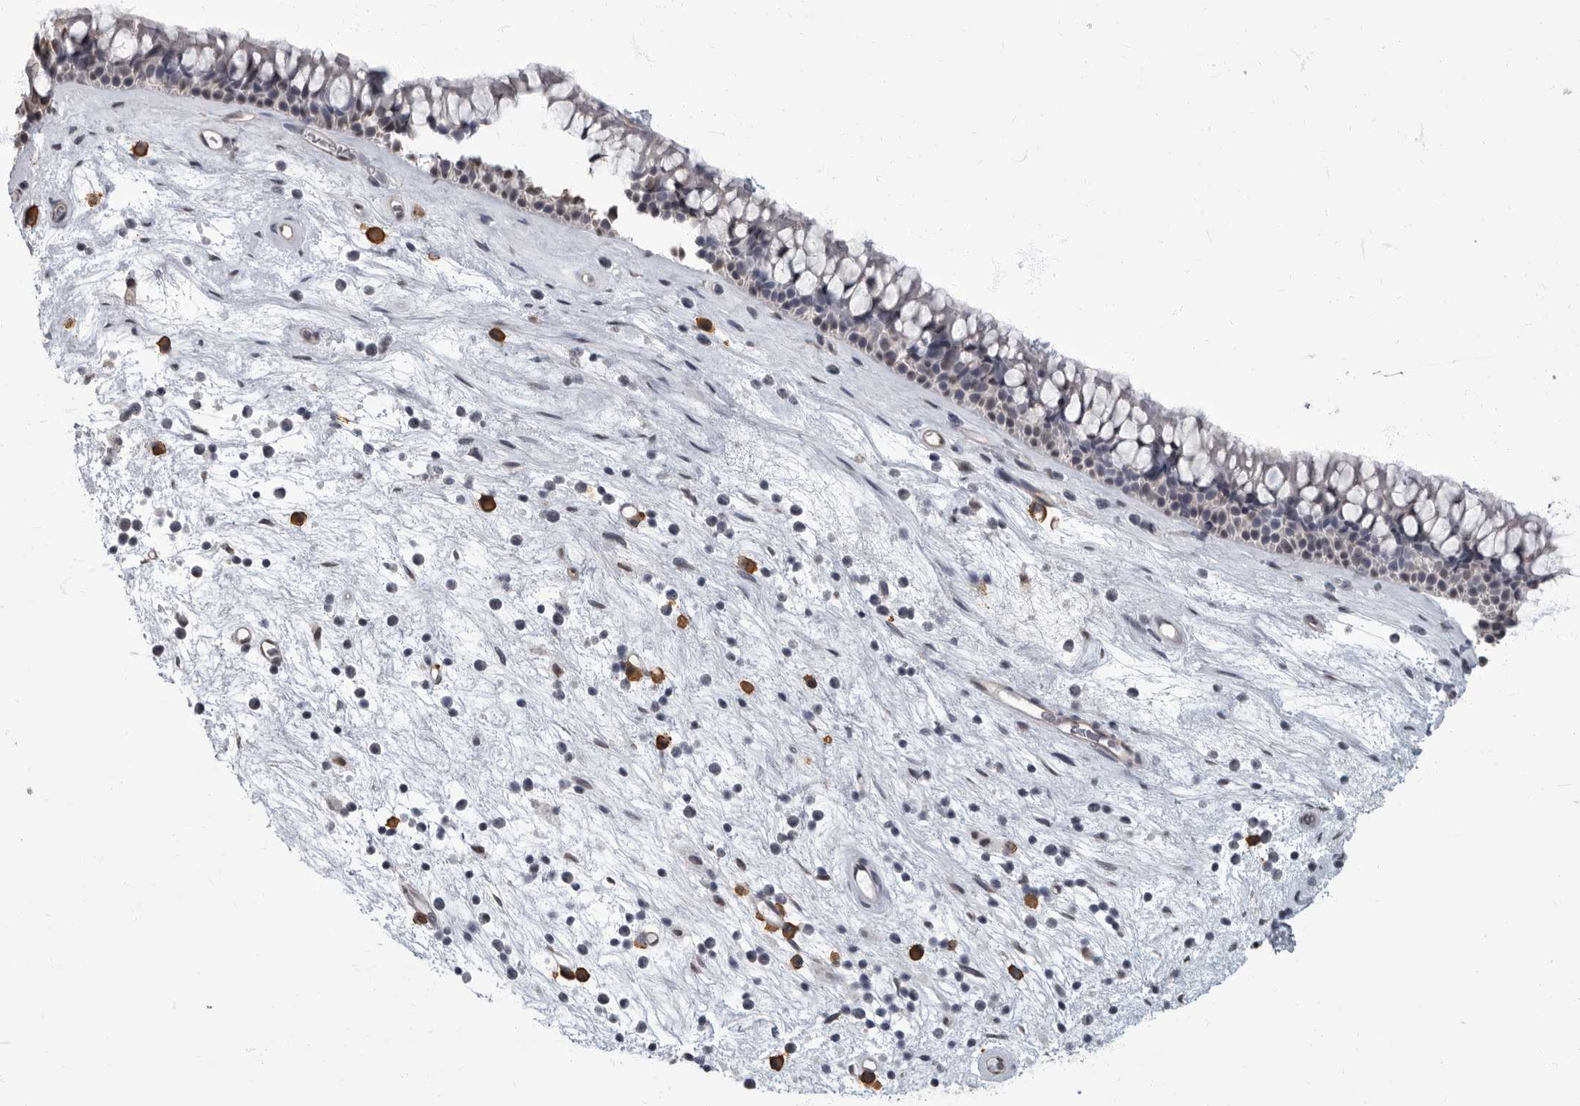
{"staining": {"intensity": "moderate", "quantity": "<25%", "location": "nuclear"}, "tissue": "nasopharynx", "cell_type": "Respiratory epithelial cells", "image_type": "normal", "snomed": [{"axis": "morphology", "description": "Normal tissue, NOS"}, {"axis": "topography", "description": "Nasopharynx"}], "caption": "Nasopharynx stained with a brown dye demonstrates moderate nuclear positive expression in about <25% of respiratory epithelial cells.", "gene": "ARHGEF10", "patient": {"sex": "male", "age": 64}}